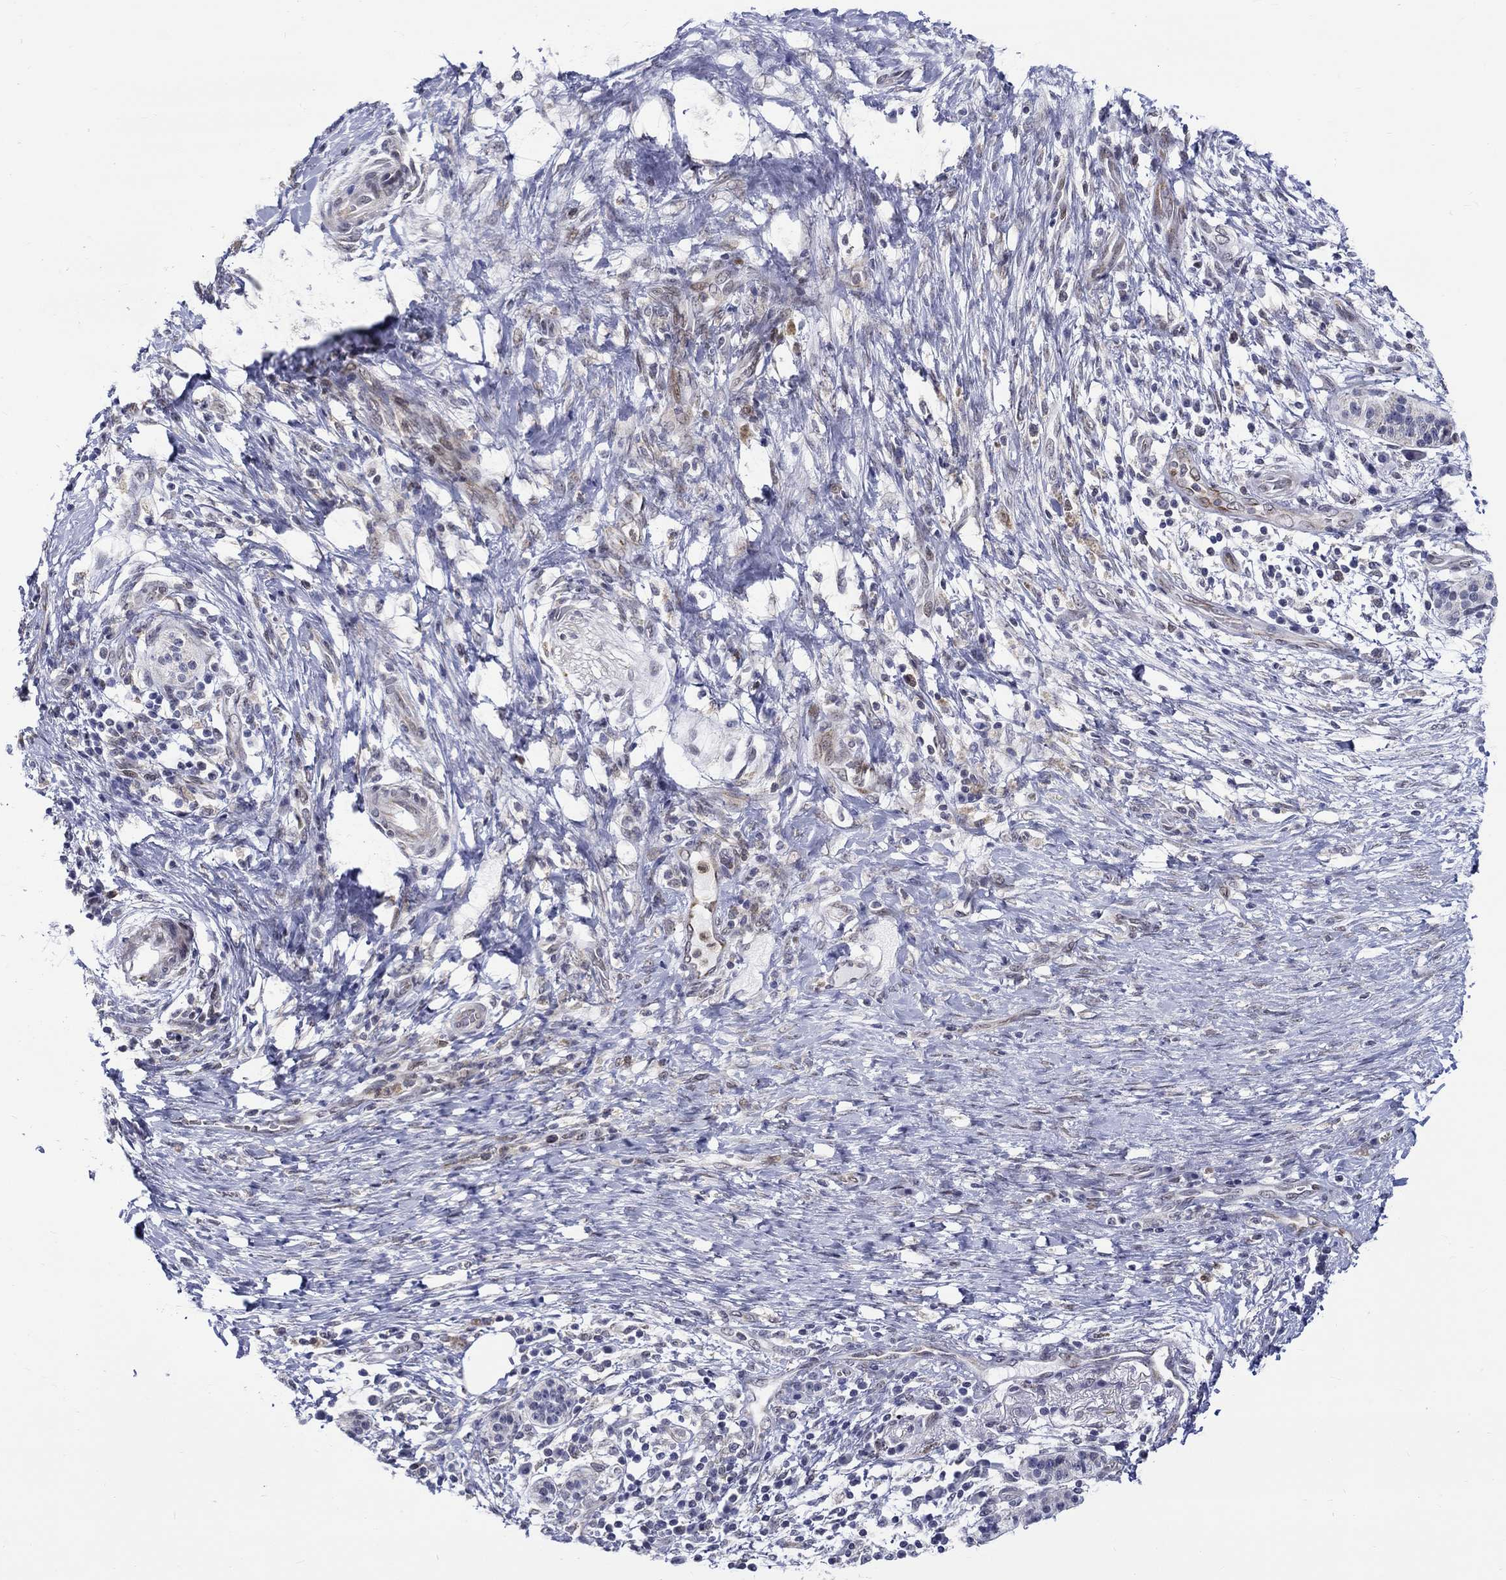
{"staining": {"intensity": "moderate", "quantity": "<25%", "location": "cytoplasmic/membranous"}, "tissue": "pancreatic cancer", "cell_type": "Tumor cells", "image_type": "cancer", "snomed": [{"axis": "morphology", "description": "Adenocarcinoma, NOS"}, {"axis": "topography", "description": "Pancreas"}], "caption": "This photomicrograph shows pancreatic cancer stained with IHC to label a protein in brown. The cytoplasmic/membranous of tumor cells show moderate positivity for the protein. Nuclei are counter-stained blue.", "gene": "ST6GALNAC1", "patient": {"sex": "female", "age": 72}}